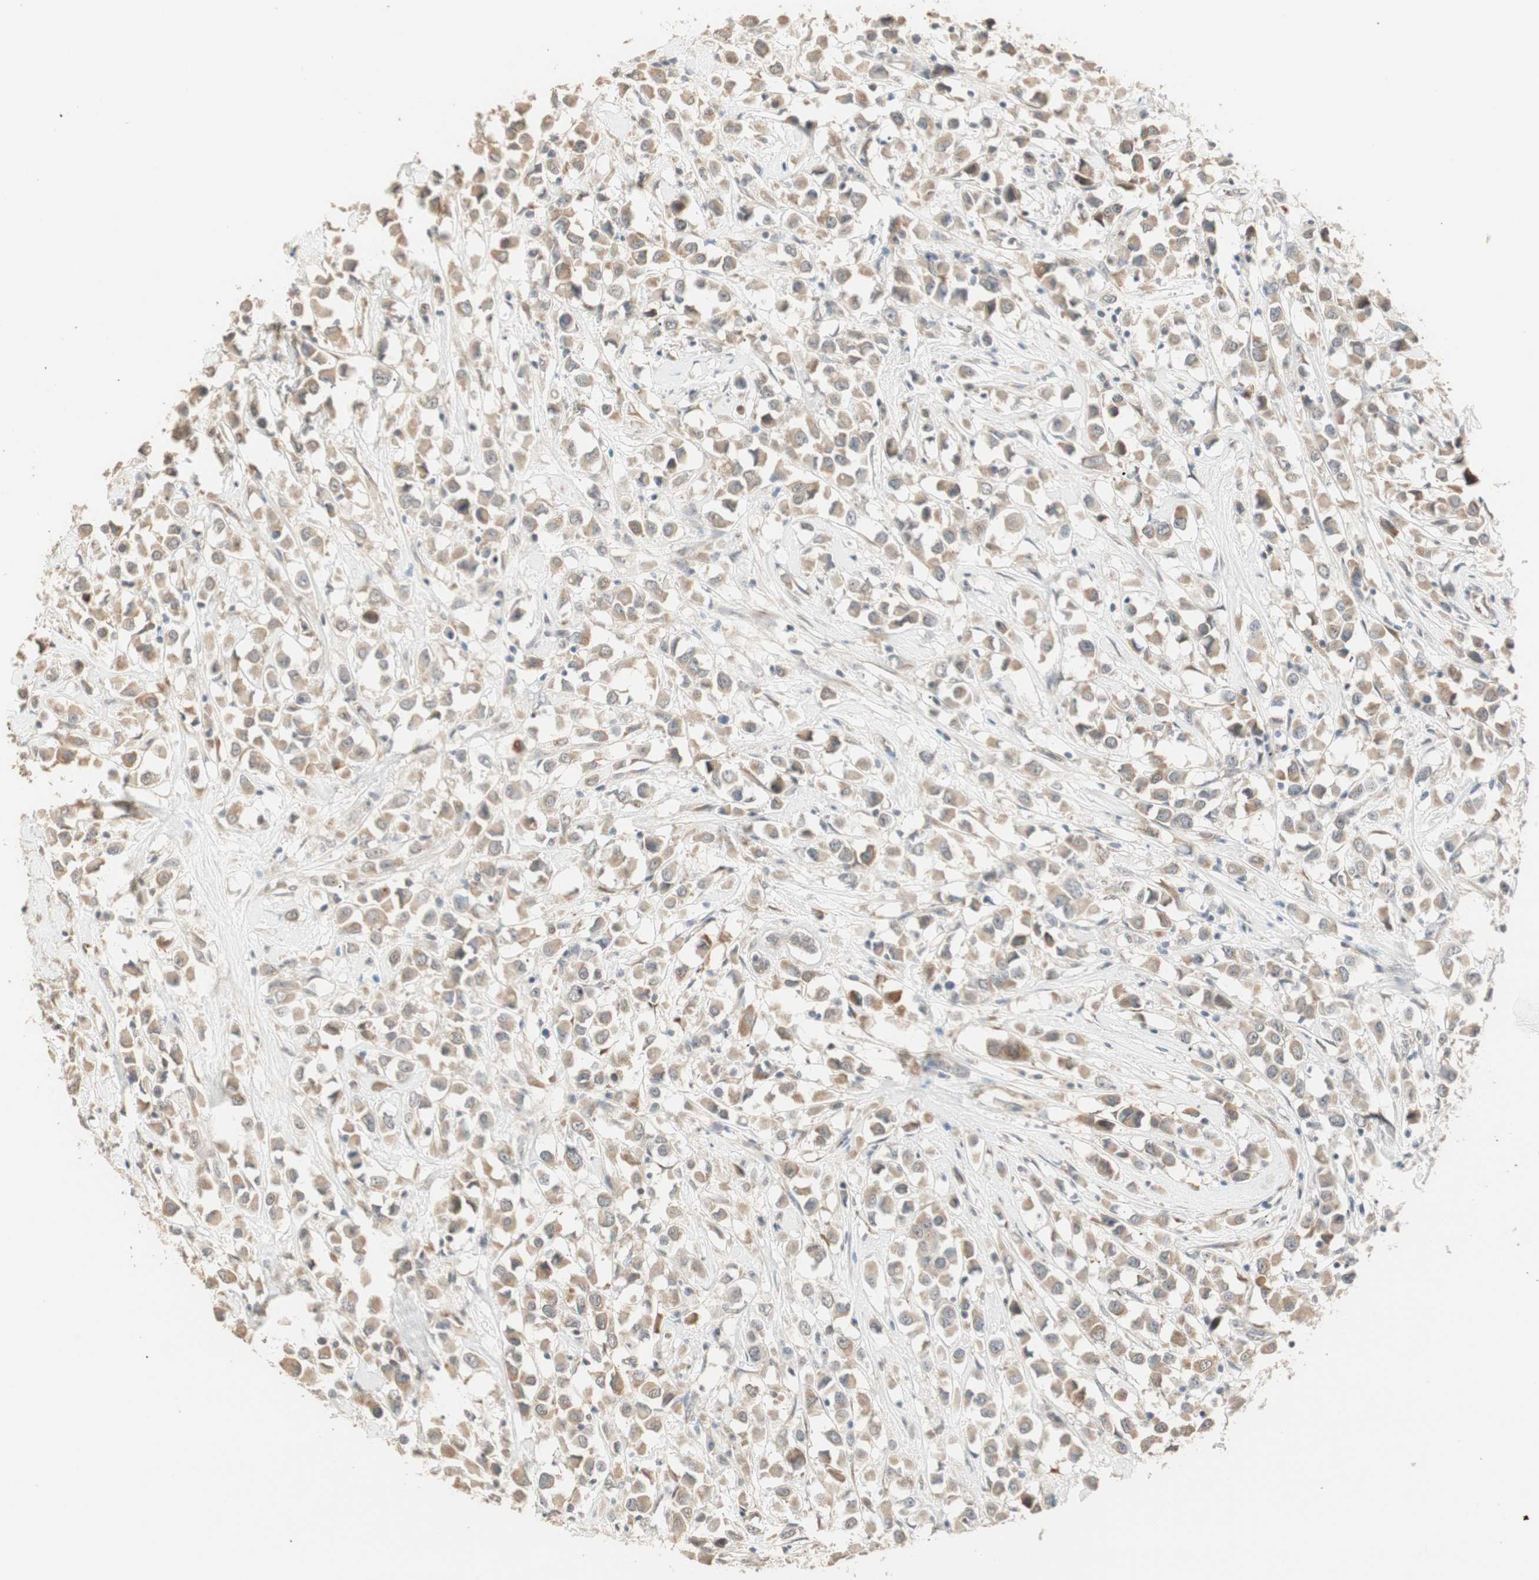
{"staining": {"intensity": "weak", "quantity": ">75%", "location": "cytoplasmic/membranous"}, "tissue": "breast cancer", "cell_type": "Tumor cells", "image_type": "cancer", "snomed": [{"axis": "morphology", "description": "Duct carcinoma"}, {"axis": "topography", "description": "Breast"}], "caption": "Breast cancer (intraductal carcinoma) tissue exhibits weak cytoplasmic/membranous staining in about >75% of tumor cells", "gene": "TASOR", "patient": {"sex": "female", "age": 61}}